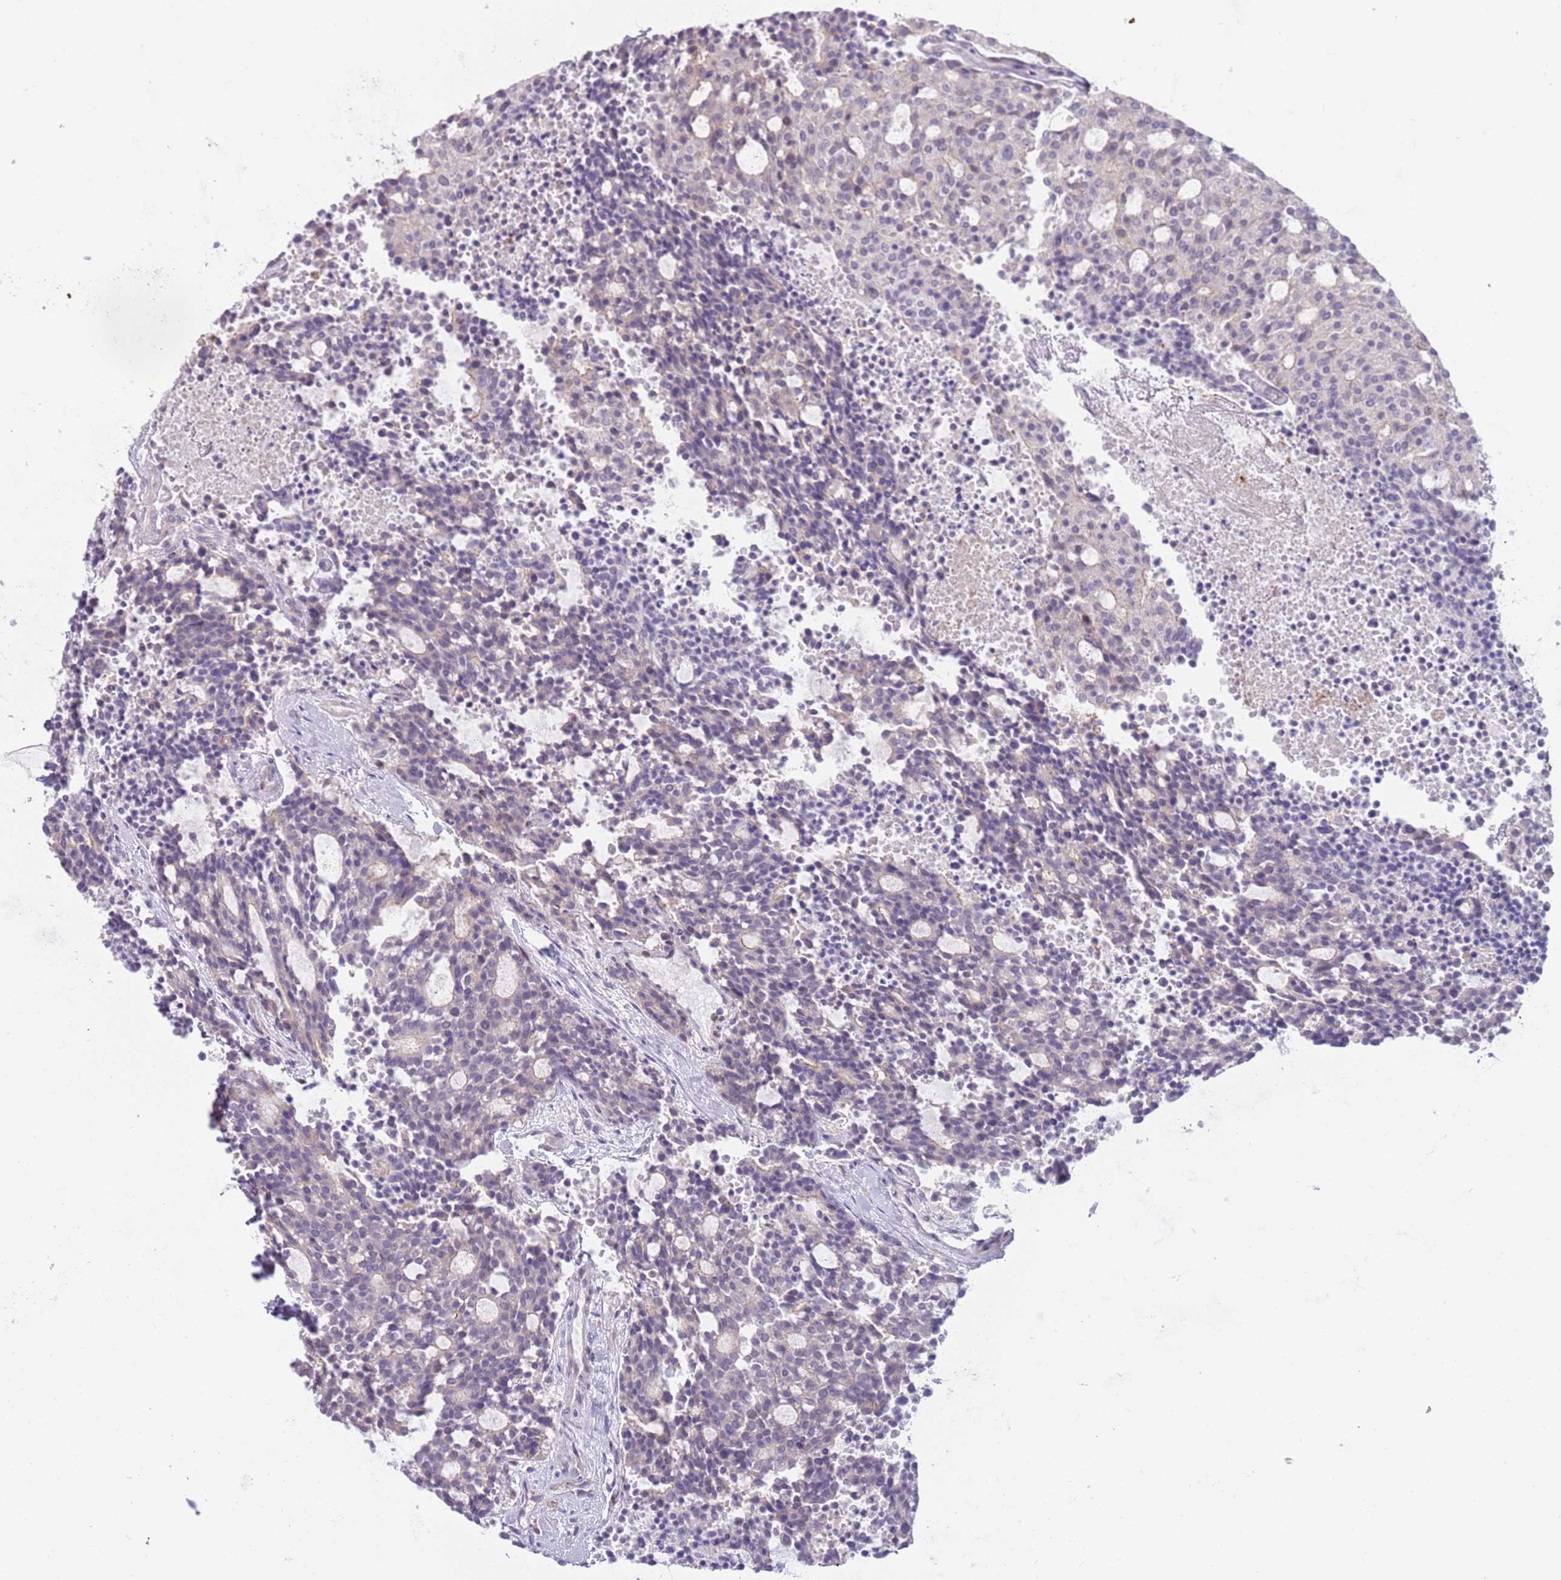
{"staining": {"intensity": "negative", "quantity": "none", "location": "none"}, "tissue": "carcinoid", "cell_type": "Tumor cells", "image_type": "cancer", "snomed": [{"axis": "morphology", "description": "Carcinoid, malignant, NOS"}, {"axis": "topography", "description": "Pancreas"}], "caption": "Carcinoid (malignant) was stained to show a protein in brown. There is no significant expression in tumor cells.", "gene": "PIMREG", "patient": {"sex": "female", "age": 54}}